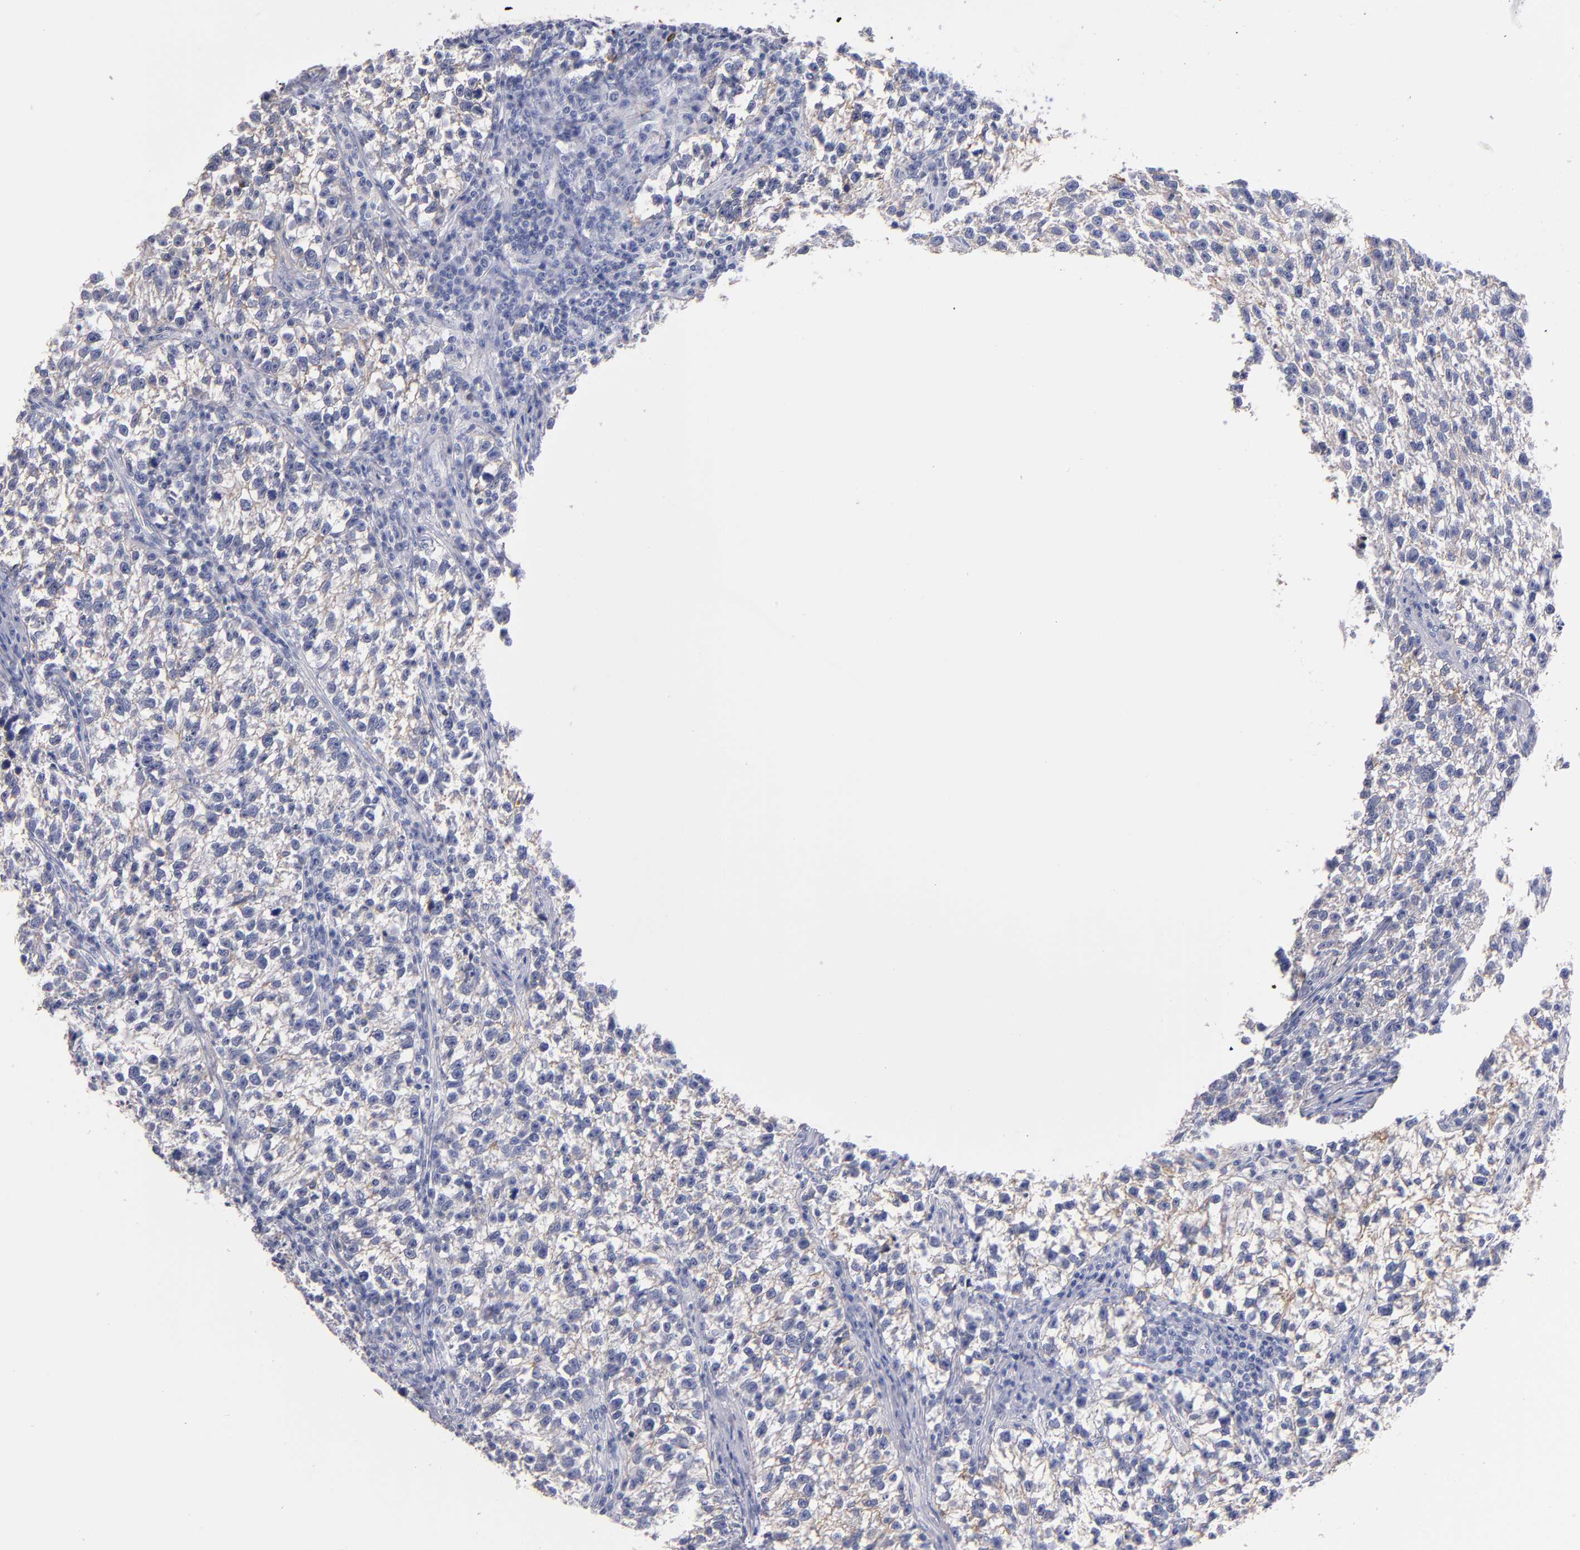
{"staining": {"intensity": "weak", "quantity": "25%-75%", "location": "cytoplasmic/membranous"}, "tissue": "testis cancer", "cell_type": "Tumor cells", "image_type": "cancer", "snomed": [{"axis": "morphology", "description": "Seminoma, NOS"}, {"axis": "topography", "description": "Testis"}], "caption": "Immunohistochemistry (IHC) histopathology image of human seminoma (testis) stained for a protein (brown), which reveals low levels of weak cytoplasmic/membranous staining in approximately 25%-75% of tumor cells.", "gene": "KIT", "patient": {"sex": "male", "age": 38}}